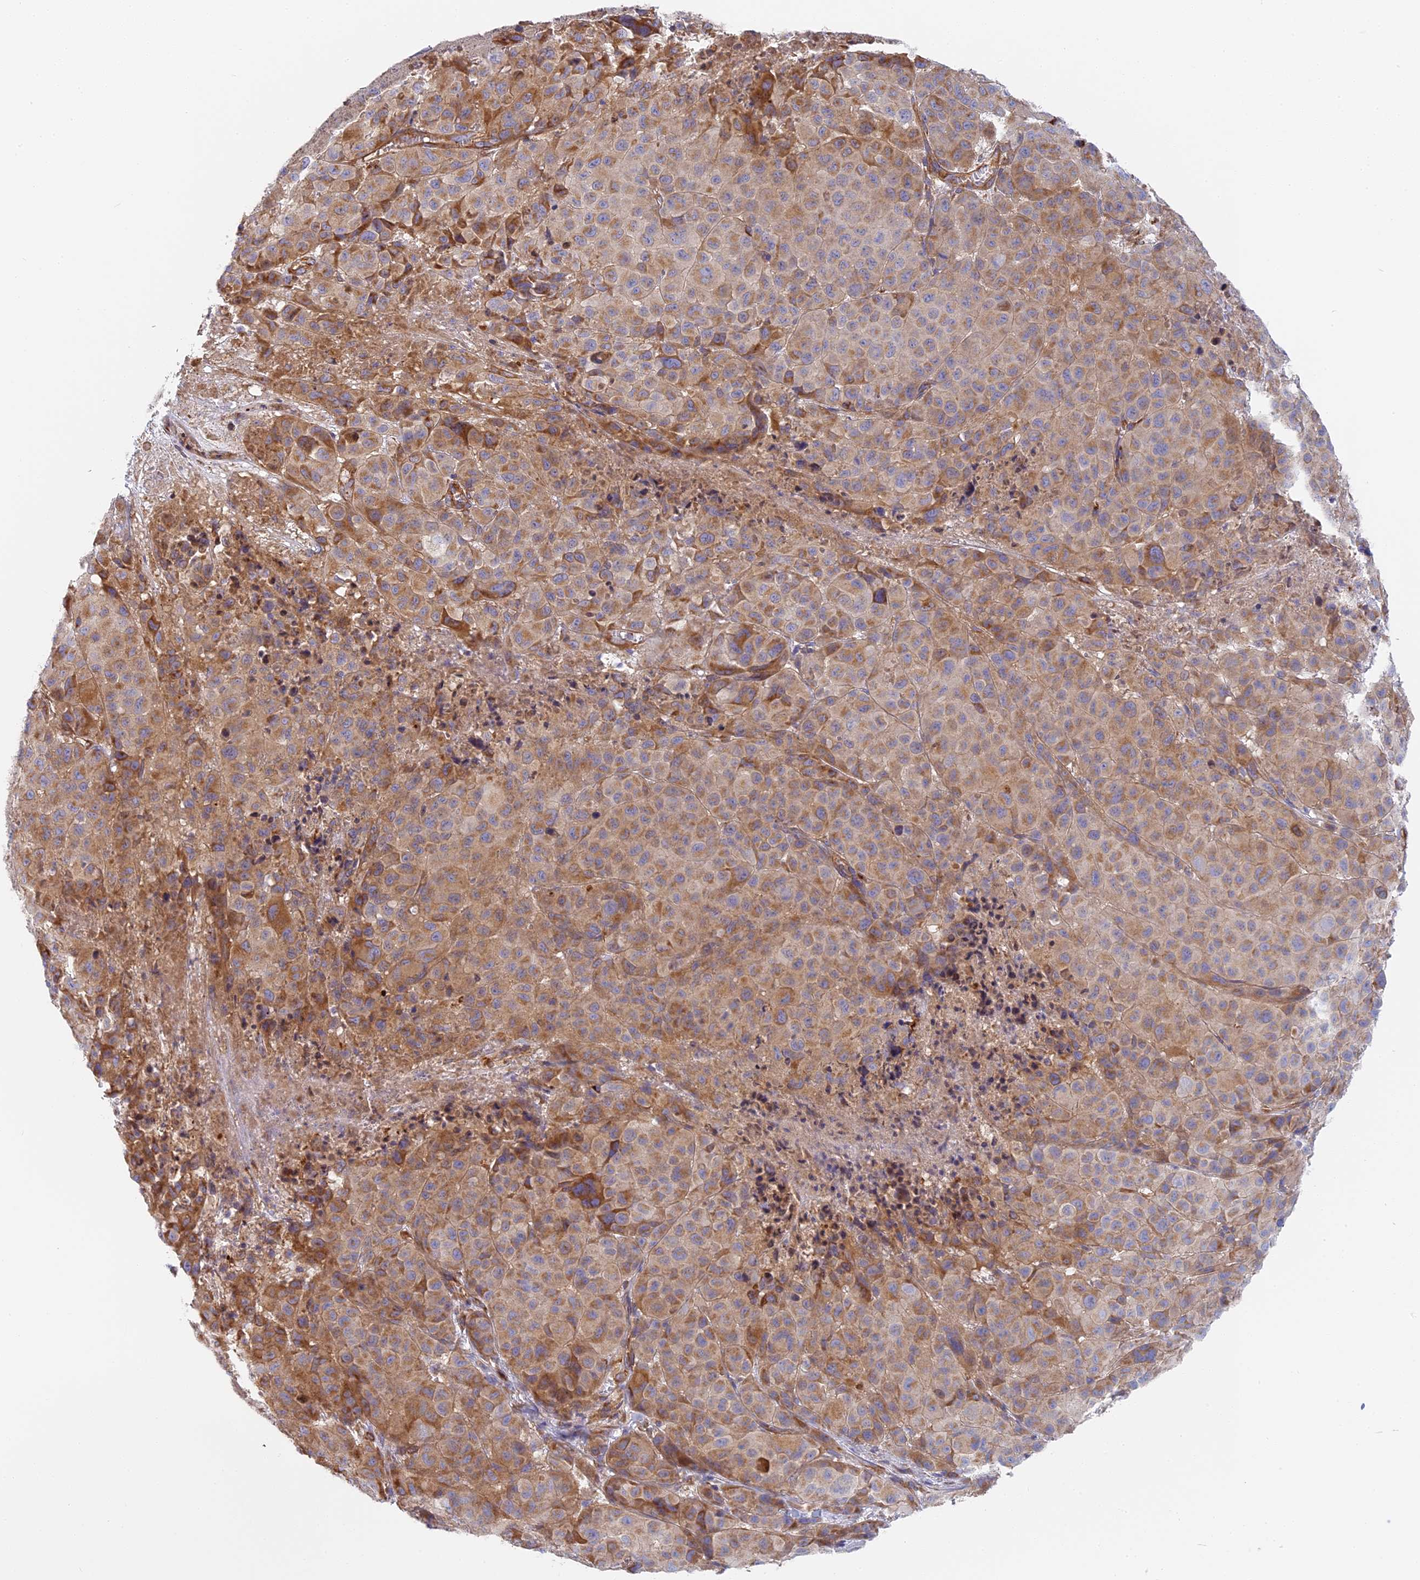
{"staining": {"intensity": "moderate", "quantity": "25%-75%", "location": "cytoplasmic/membranous"}, "tissue": "melanoma", "cell_type": "Tumor cells", "image_type": "cancer", "snomed": [{"axis": "morphology", "description": "Malignant melanoma, NOS"}, {"axis": "topography", "description": "Skin"}], "caption": "A brown stain shows moderate cytoplasmic/membranous expression of a protein in malignant melanoma tumor cells.", "gene": "DDA1", "patient": {"sex": "male", "age": 73}}